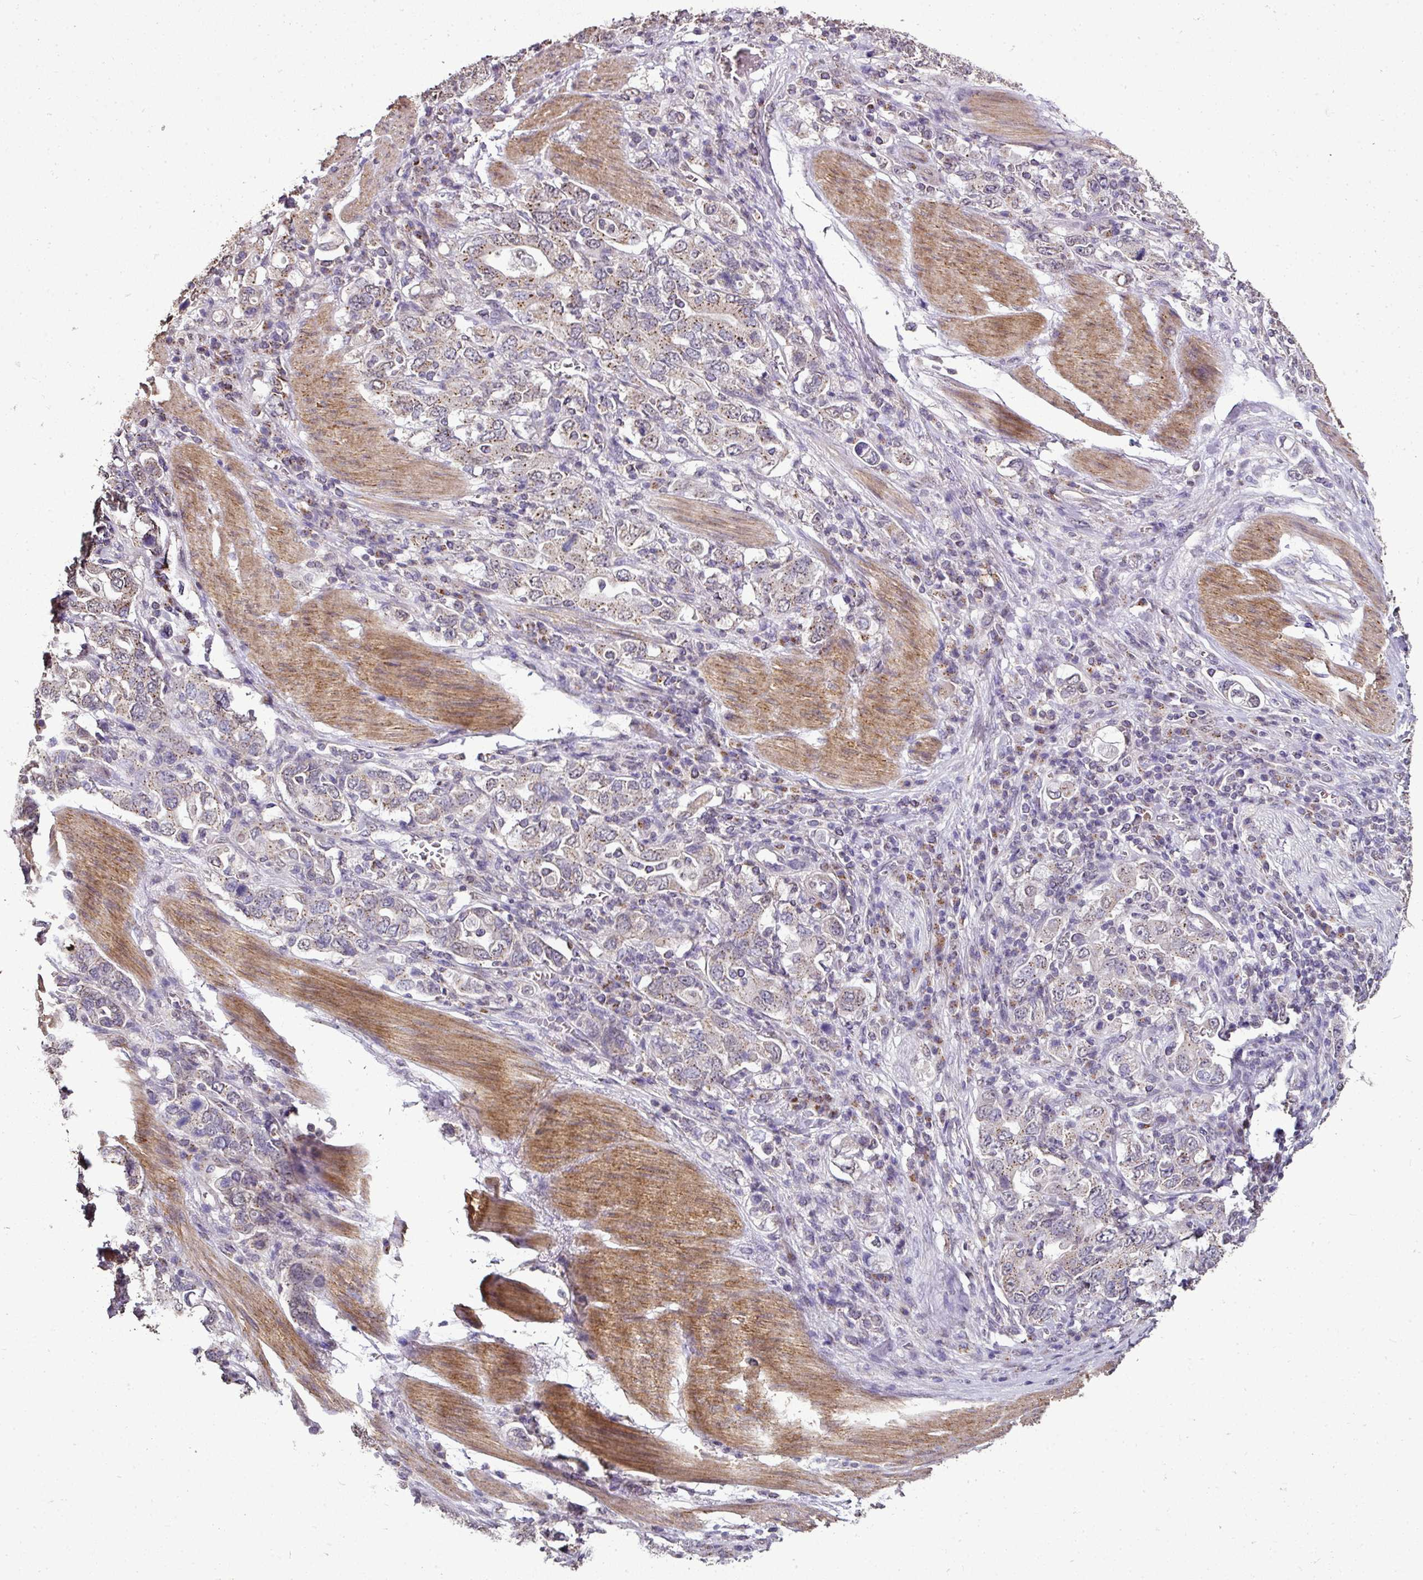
{"staining": {"intensity": "weak", "quantity": ">75%", "location": "cytoplasmic/membranous"}, "tissue": "stomach cancer", "cell_type": "Tumor cells", "image_type": "cancer", "snomed": [{"axis": "morphology", "description": "Adenocarcinoma, NOS"}, {"axis": "topography", "description": "Stomach, upper"}, {"axis": "topography", "description": "Stomach"}], "caption": "Adenocarcinoma (stomach) stained for a protein (brown) displays weak cytoplasmic/membranous positive positivity in about >75% of tumor cells.", "gene": "JPH2", "patient": {"sex": "male", "age": 62}}